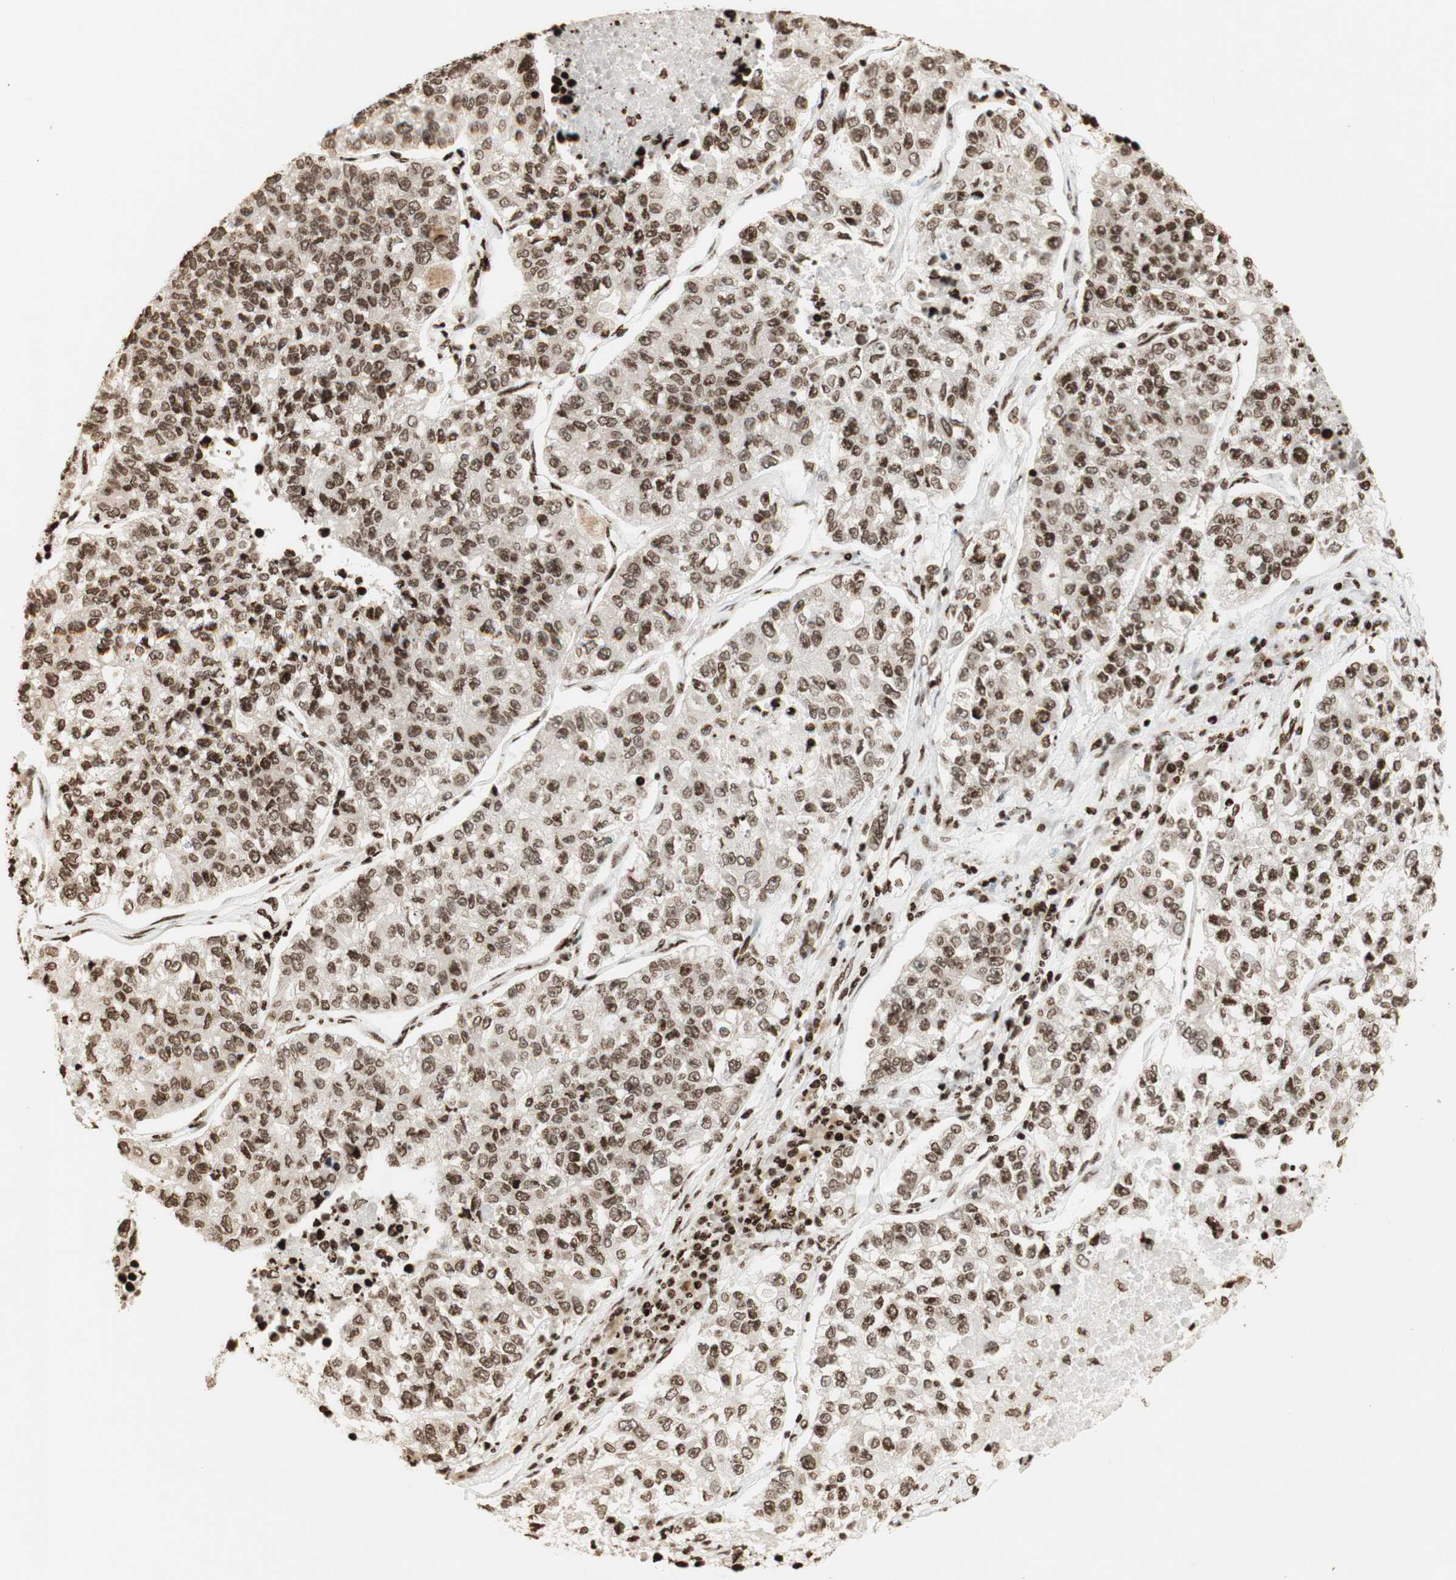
{"staining": {"intensity": "strong", "quantity": ">75%", "location": "nuclear"}, "tissue": "lung cancer", "cell_type": "Tumor cells", "image_type": "cancer", "snomed": [{"axis": "morphology", "description": "Adenocarcinoma, NOS"}, {"axis": "topography", "description": "Lung"}], "caption": "Immunohistochemical staining of human lung cancer exhibits high levels of strong nuclear staining in about >75% of tumor cells. Nuclei are stained in blue.", "gene": "NCAPD2", "patient": {"sex": "male", "age": 49}}